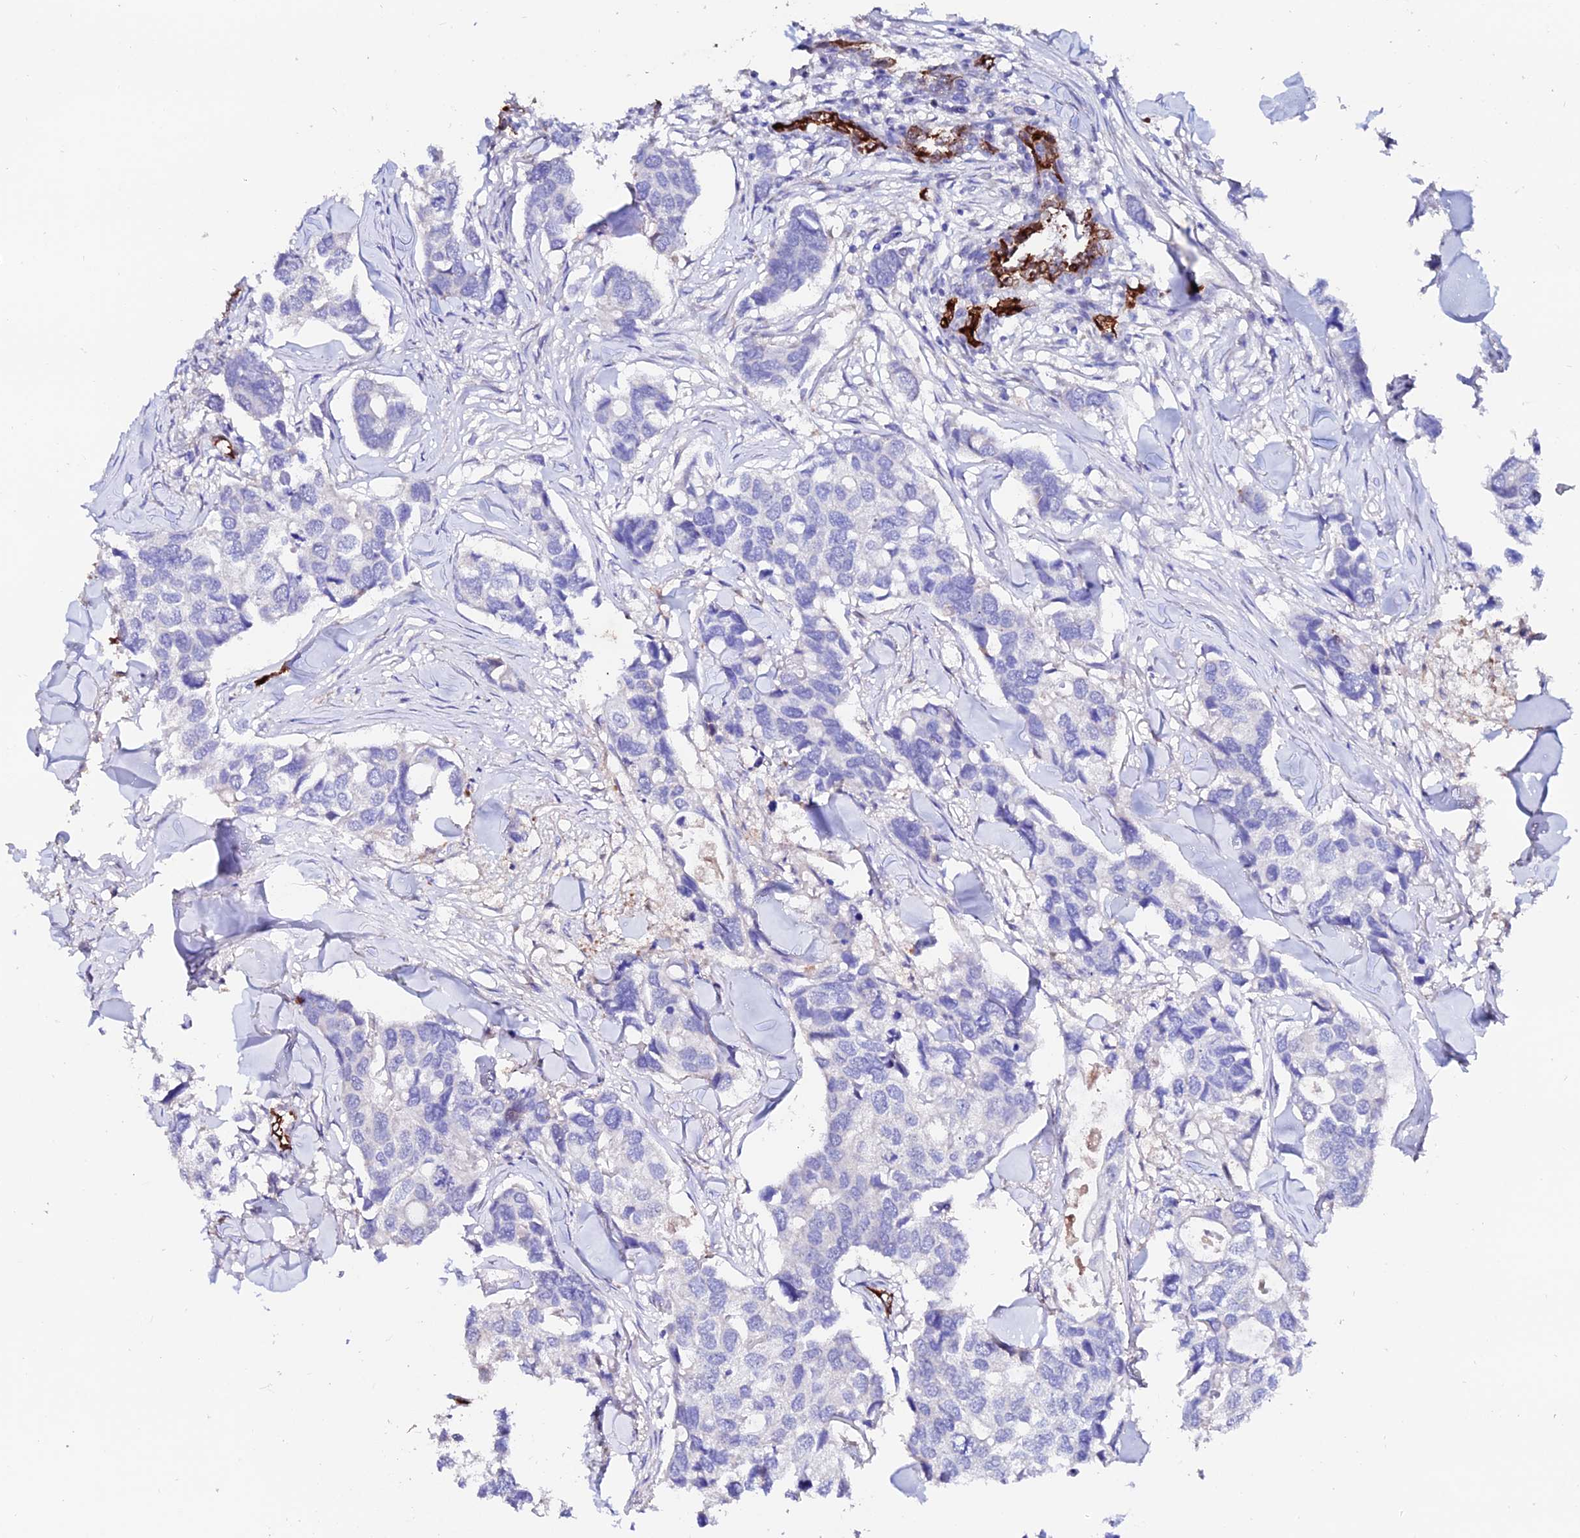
{"staining": {"intensity": "negative", "quantity": "none", "location": "none"}, "tissue": "breast cancer", "cell_type": "Tumor cells", "image_type": "cancer", "snomed": [{"axis": "morphology", "description": "Duct carcinoma"}, {"axis": "topography", "description": "Breast"}], "caption": "IHC photomicrograph of infiltrating ductal carcinoma (breast) stained for a protein (brown), which exhibits no positivity in tumor cells.", "gene": "ESM1", "patient": {"sex": "female", "age": 83}}